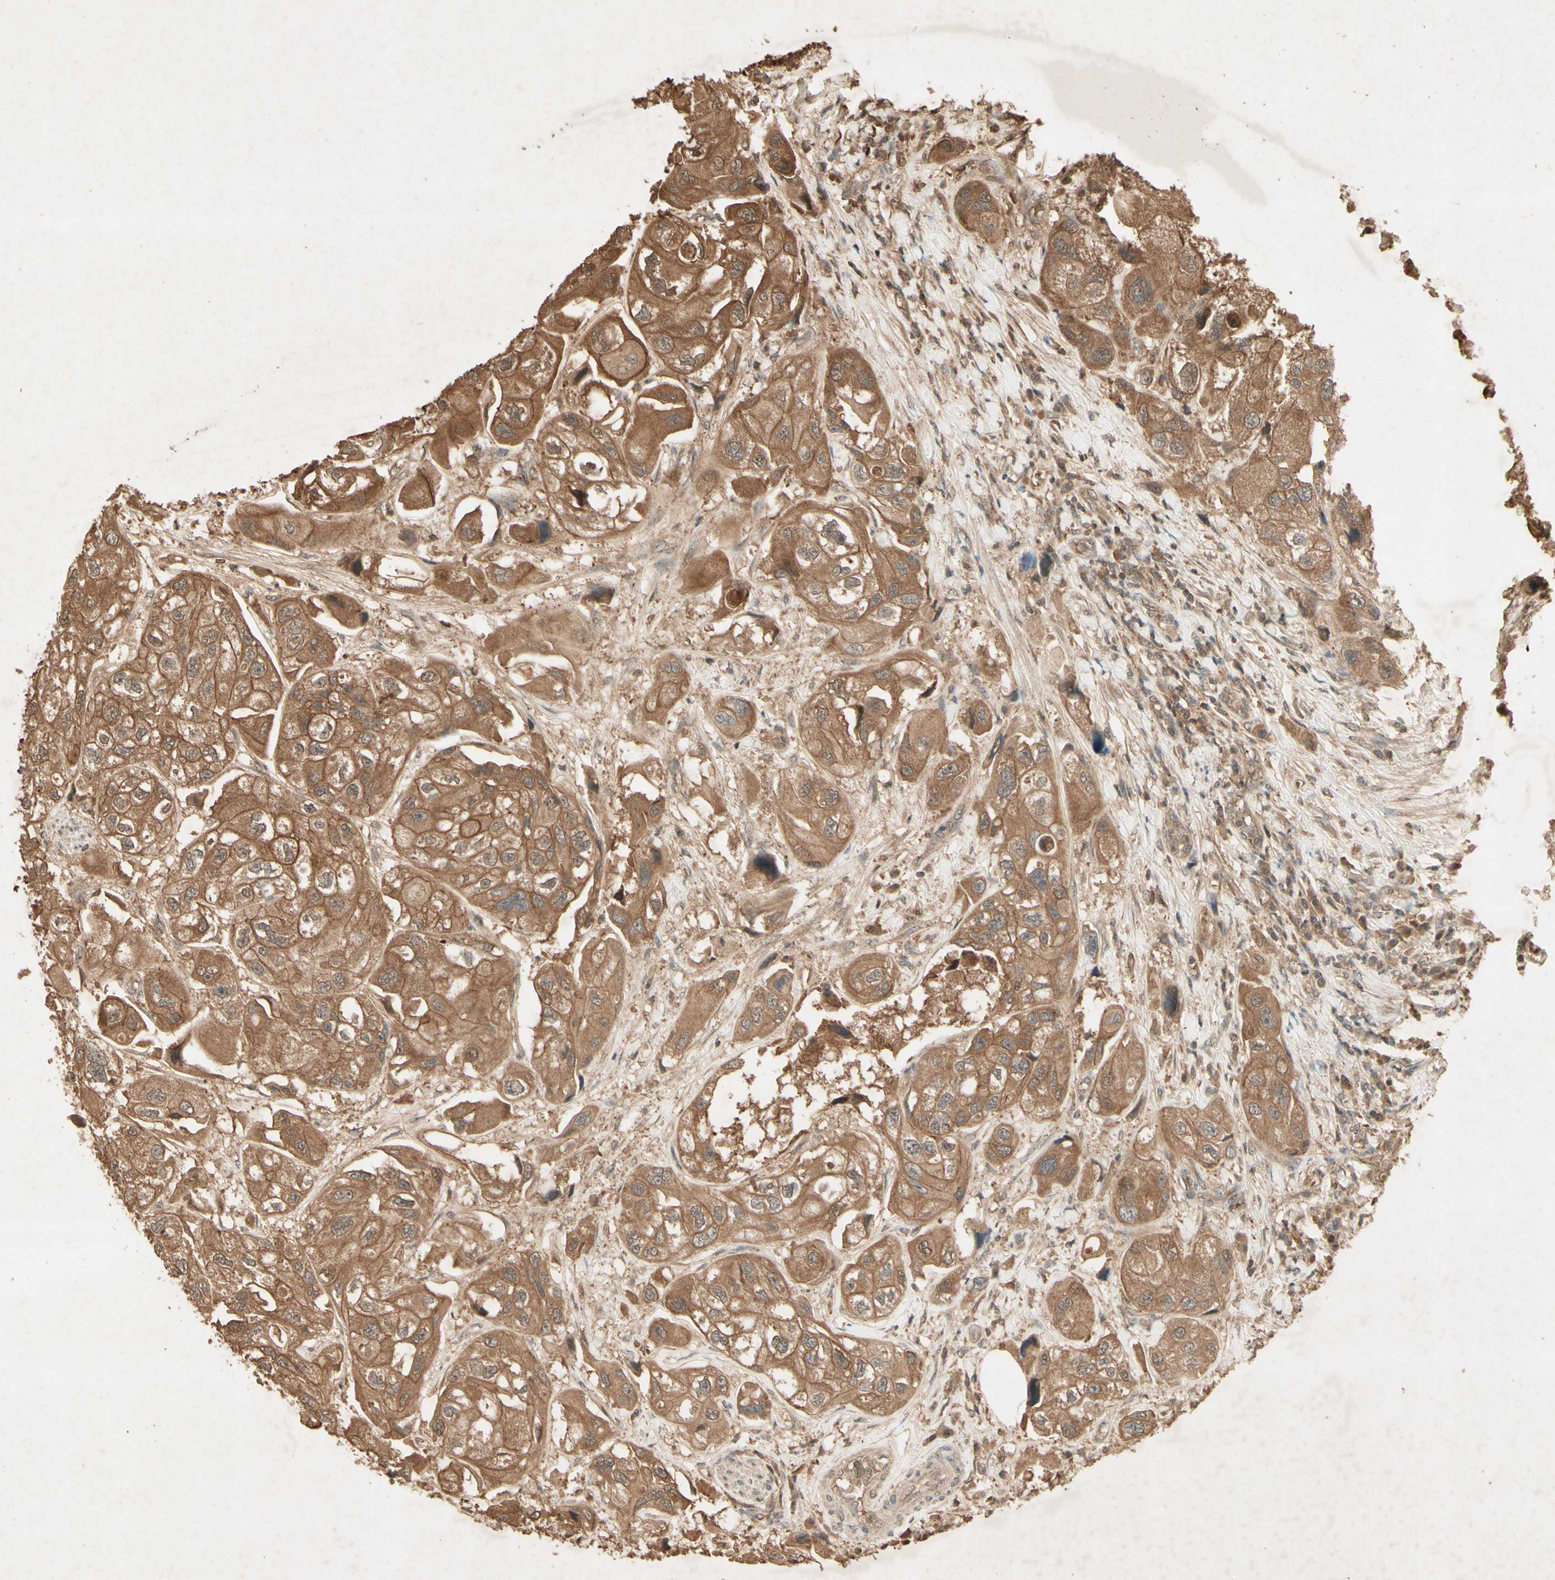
{"staining": {"intensity": "moderate", "quantity": ">75%", "location": "cytoplasmic/membranous"}, "tissue": "urothelial cancer", "cell_type": "Tumor cells", "image_type": "cancer", "snomed": [{"axis": "morphology", "description": "Urothelial carcinoma, High grade"}, {"axis": "topography", "description": "Urinary bladder"}], "caption": "This micrograph demonstrates urothelial cancer stained with immunohistochemistry to label a protein in brown. The cytoplasmic/membranous of tumor cells show moderate positivity for the protein. Nuclei are counter-stained blue.", "gene": "SMAD9", "patient": {"sex": "female", "age": 64}}